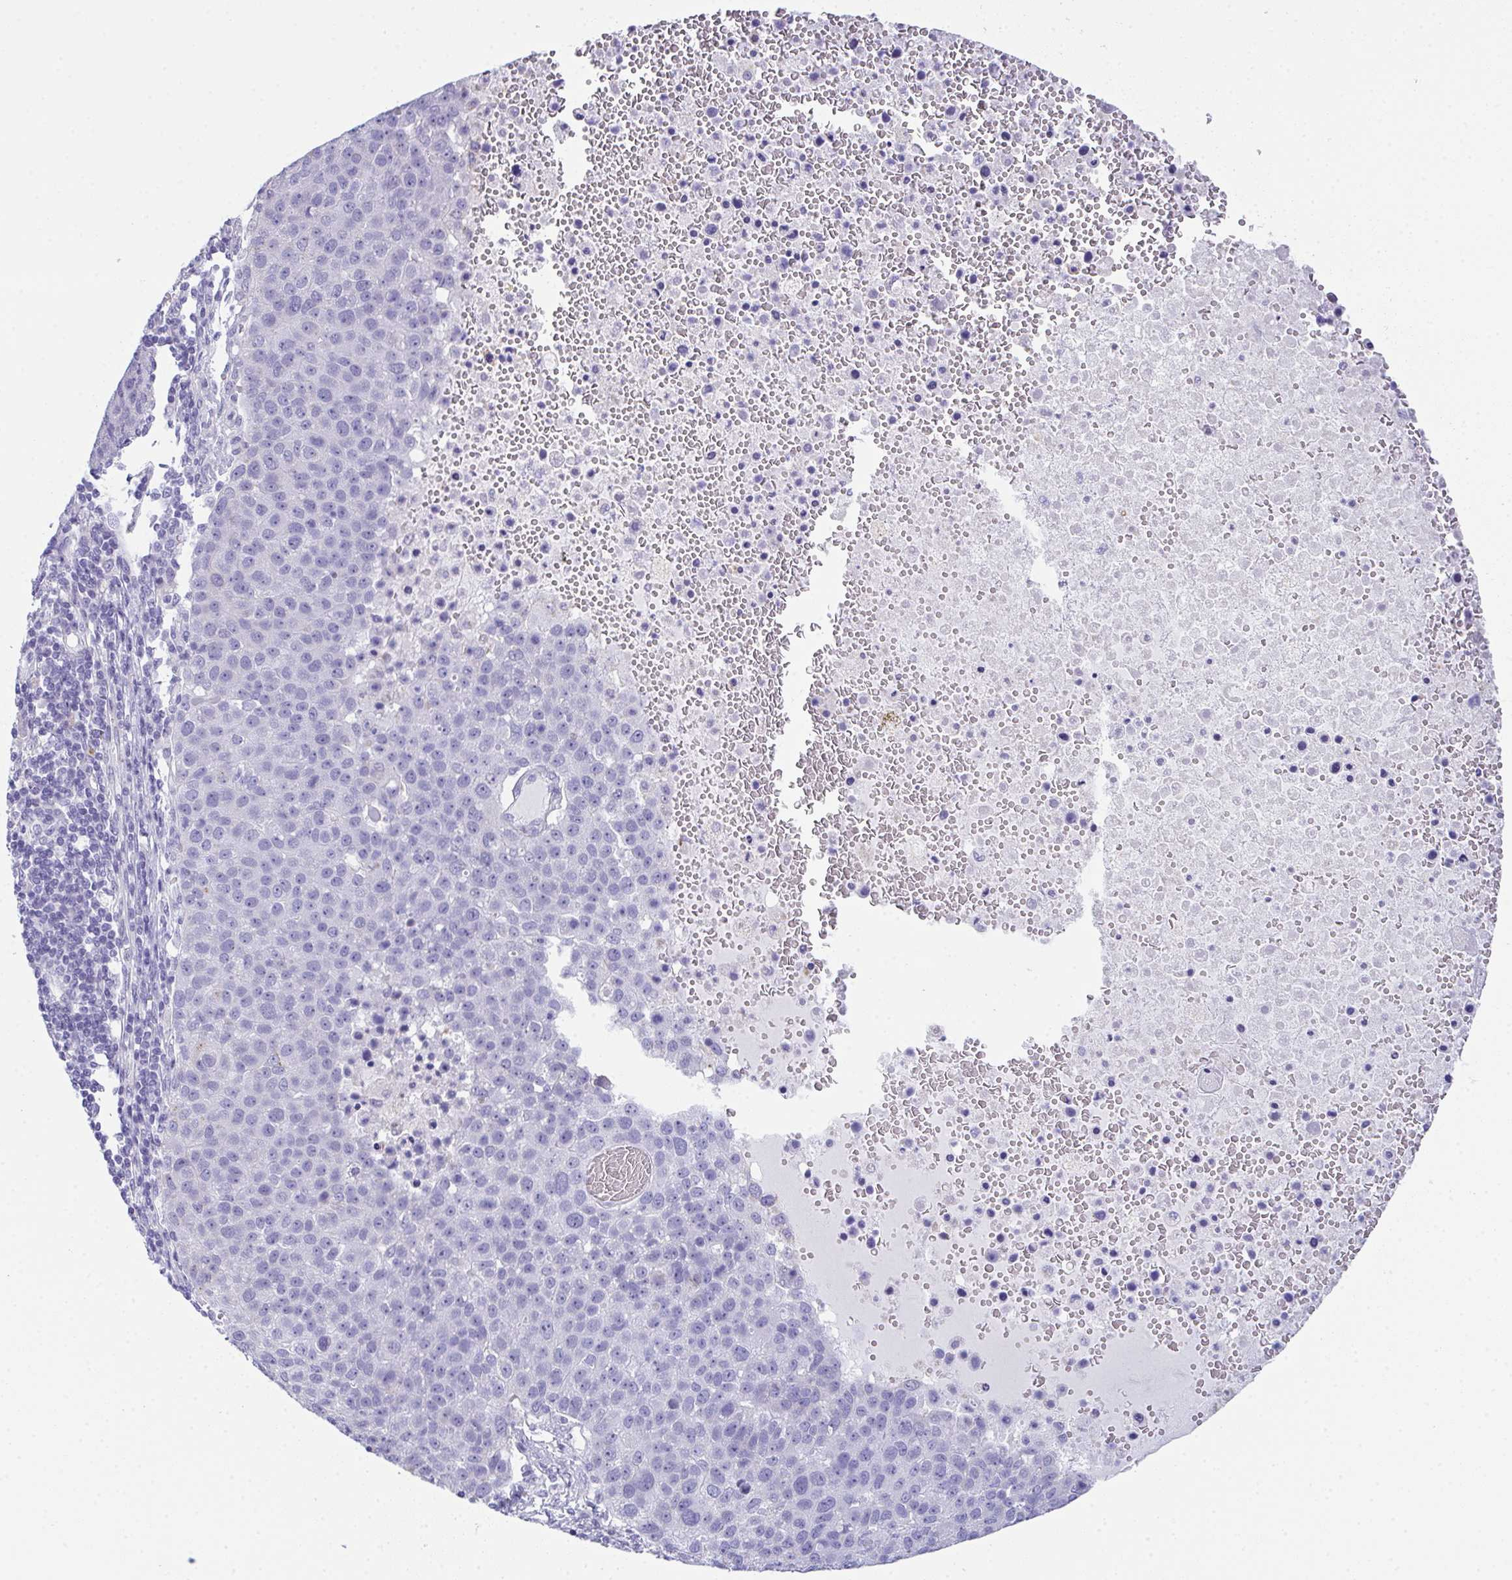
{"staining": {"intensity": "negative", "quantity": "none", "location": "none"}, "tissue": "pancreatic cancer", "cell_type": "Tumor cells", "image_type": "cancer", "snomed": [{"axis": "morphology", "description": "Adenocarcinoma, NOS"}, {"axis": "topography", "description": "Pancreas"}], "caption": "Immunohistochemistry (IHC) of human adenocarcinoma (pancreatic) displays no staining in tumor cells.", "gene": "TEX19", "patient": {"sex": "female", "age": 61}}